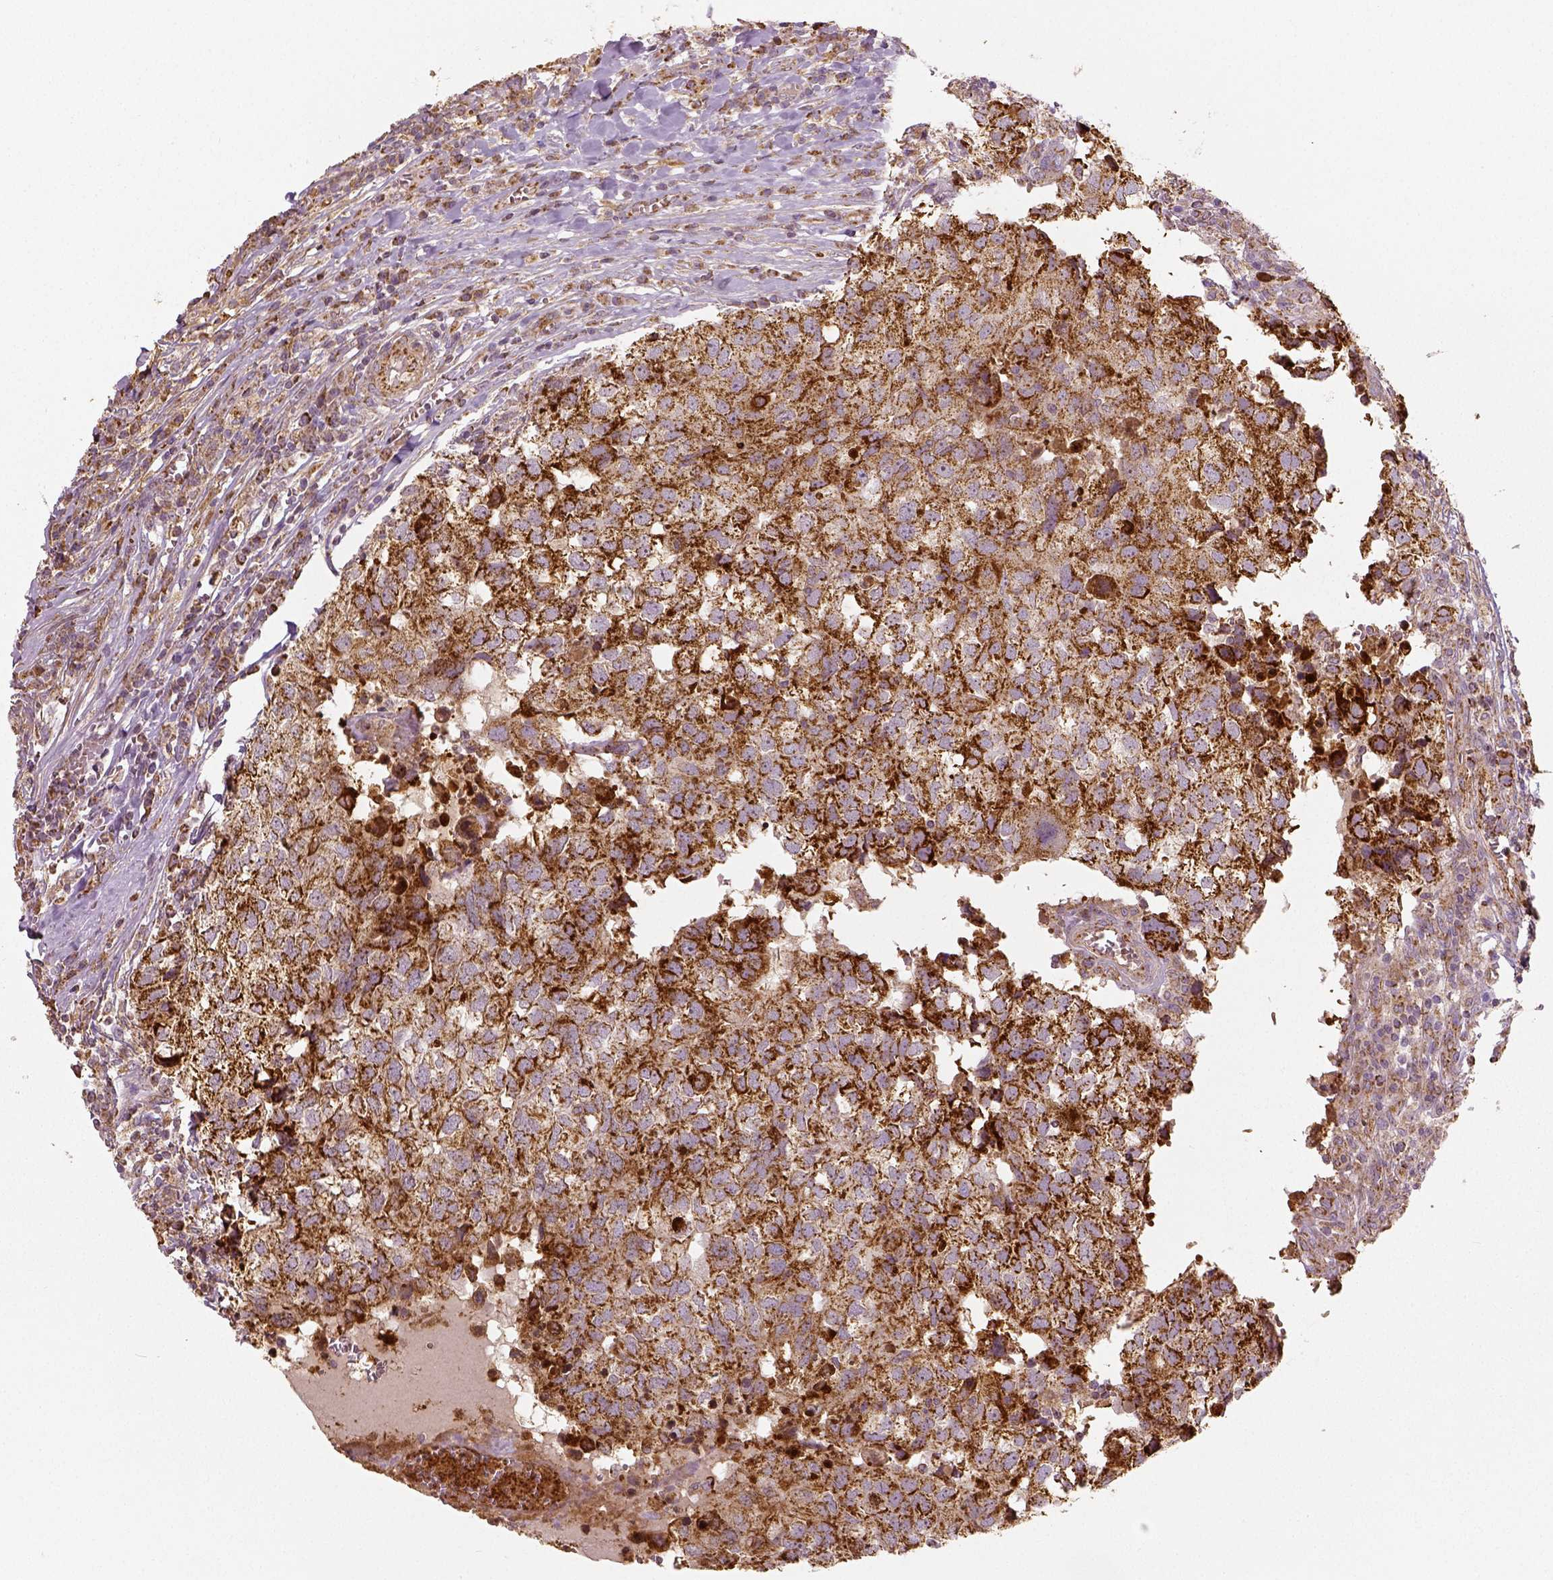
{"staining": {"intensity": "strong", "quantity": ">75%", "location": "cytoplasmic/membranous"}, "tissue": "breast cancer", "cell_type": "Tumor cells", "image_type": "cancer", "snomed": [{"axis": "morphology", "description": "Duct carcinoma"}, {"axis": "topography", "description": "Breast"}], "caption": "Infiltrating ductal carcinoma (breast) stained with a protein marker exhibits strong staining in tumor cells.", "gene": "PGAM5", "patient": {"sex": "female", "age": 30}}